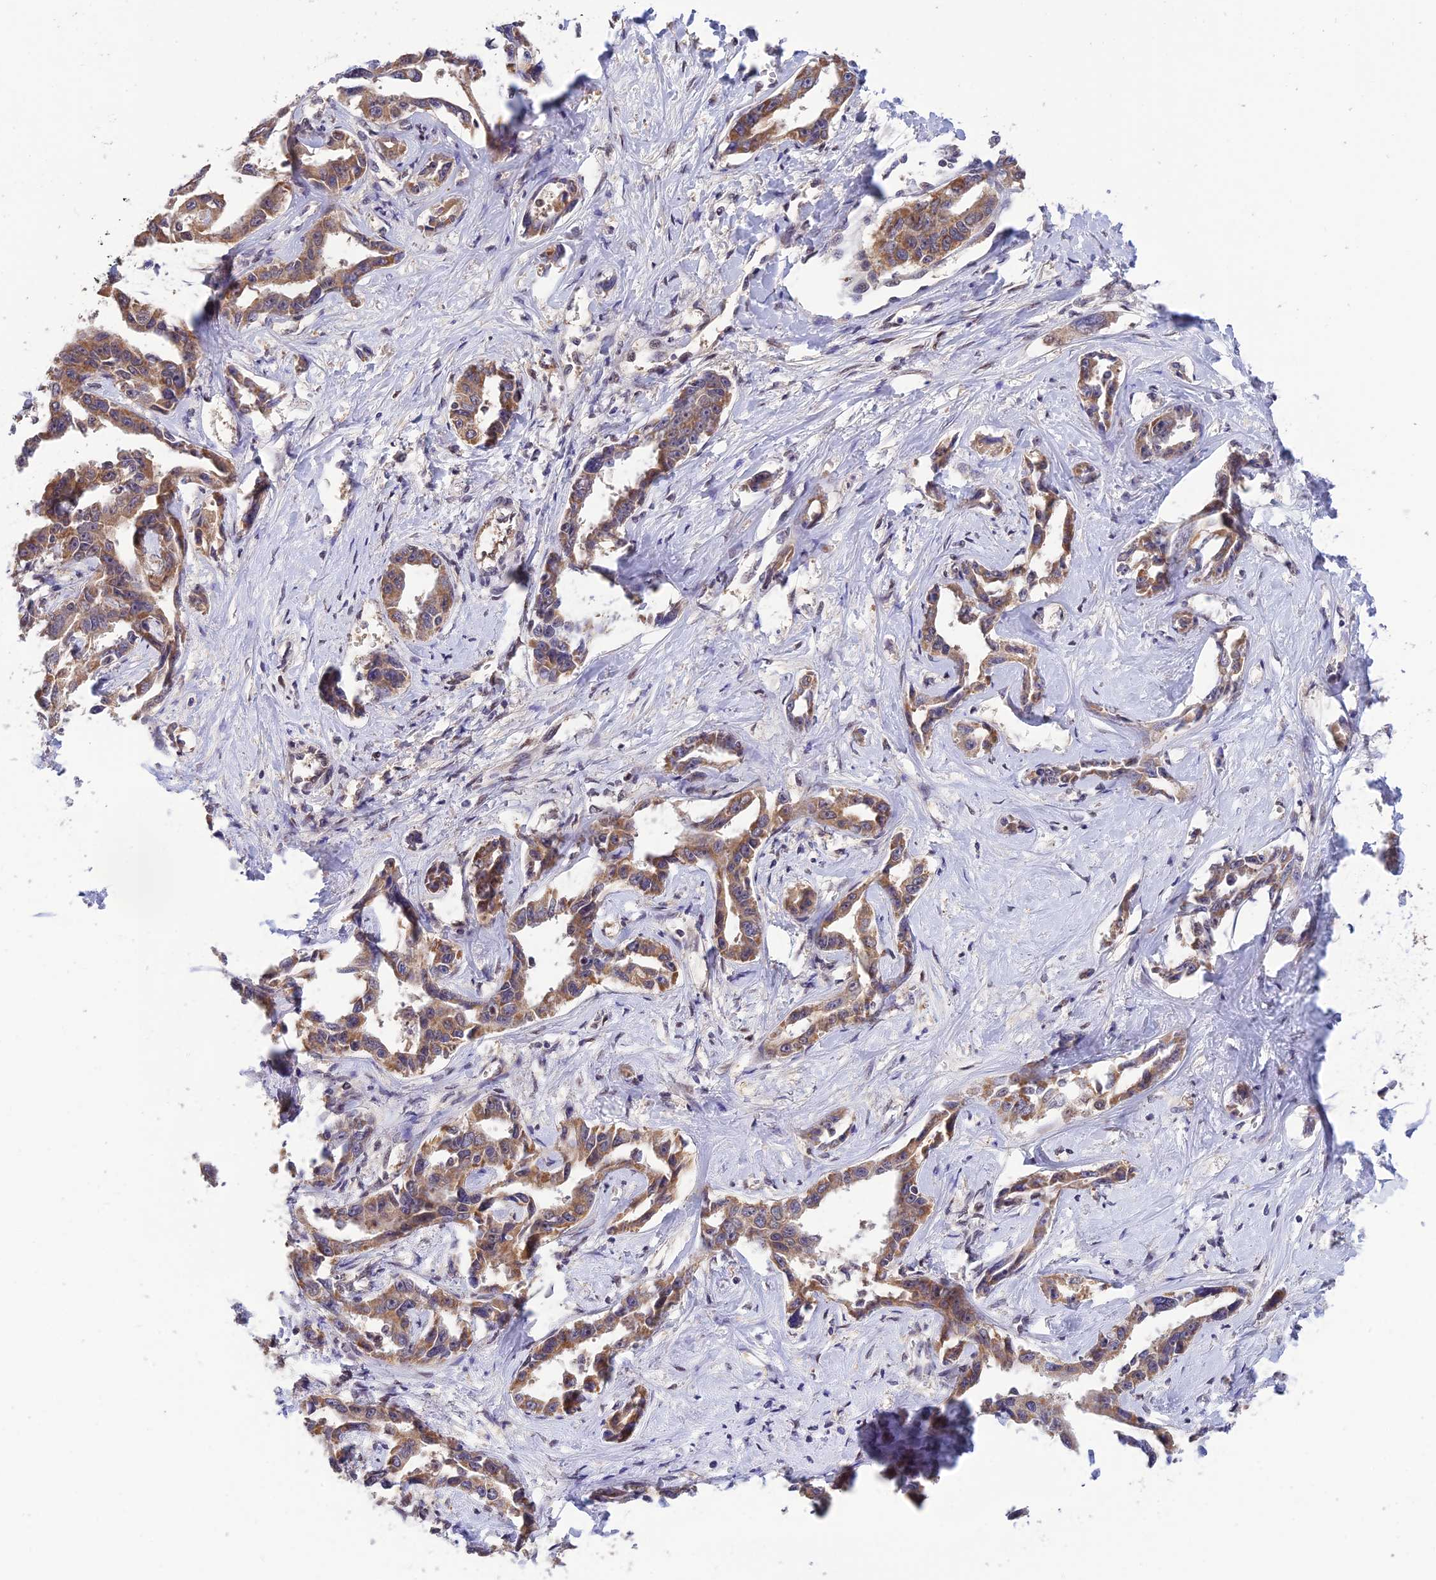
{"staining": {"intensity": "moderate", "quantity": ">75%", "location": "cytoplasmic/membranous"}, "tissue": "liver cancer", "cell_type": "Tumor cells", "image_type": "cancer", "snomed": [{"axis": "morphology", "description": "Cholangiocarcinoma"}, {"axis": "topography", "description": "Liver"}], "caption": "Immunohistochemical staining of human cholangiocarcinoma (liver) exhibits moderate cytoplasmic/membranous protein expression in approximately >75% of tumor cells.", "gene": "MNS1", "patient": {"sex": "male", "age": 59}}